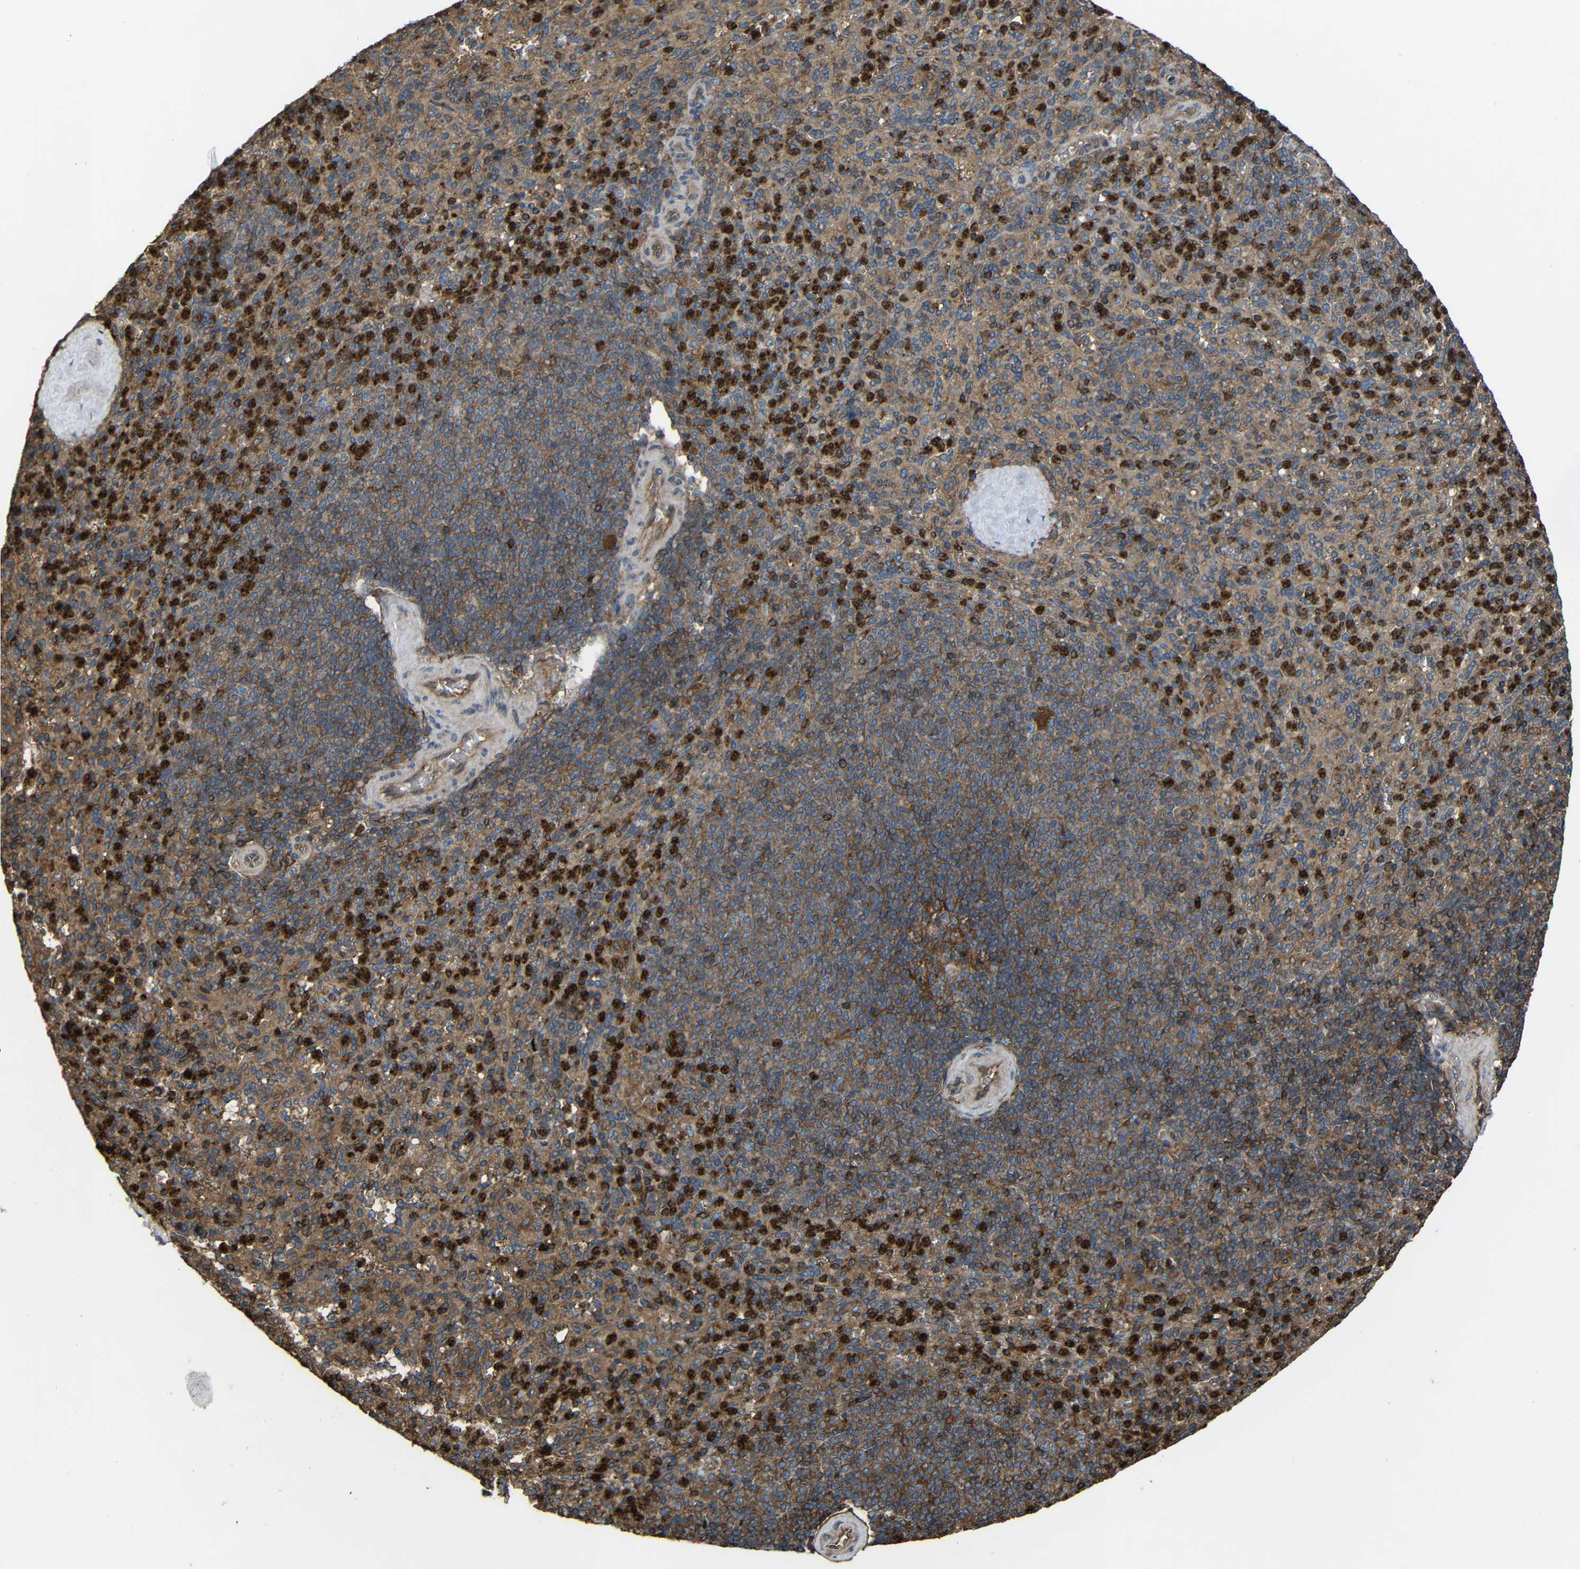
{"staining": {"intensity": "strong", "quantity": ">75%", "location": "cytoplasmic/membranous"}, "tissue": "spleen", "cell_type": "Cells in red pulp", "image_type": "normal", "snomed": [{"axis": "morphology", "description": "Normal tissue, NOS"}, {"axis": "topography", "description": "Spleen"}], "caption": "Strong cytoplasmic/membranous protein expression is identified in approximately >75% of cells in red pulp in spleen. Using DAB (3,3'-diaminobenzidine) (brown) and hematoxylin (blue) stains, captured at high magnification using brightfield microscopy.", "gene": "TREM2", "patient": {"sex": "male", "age": 36}}